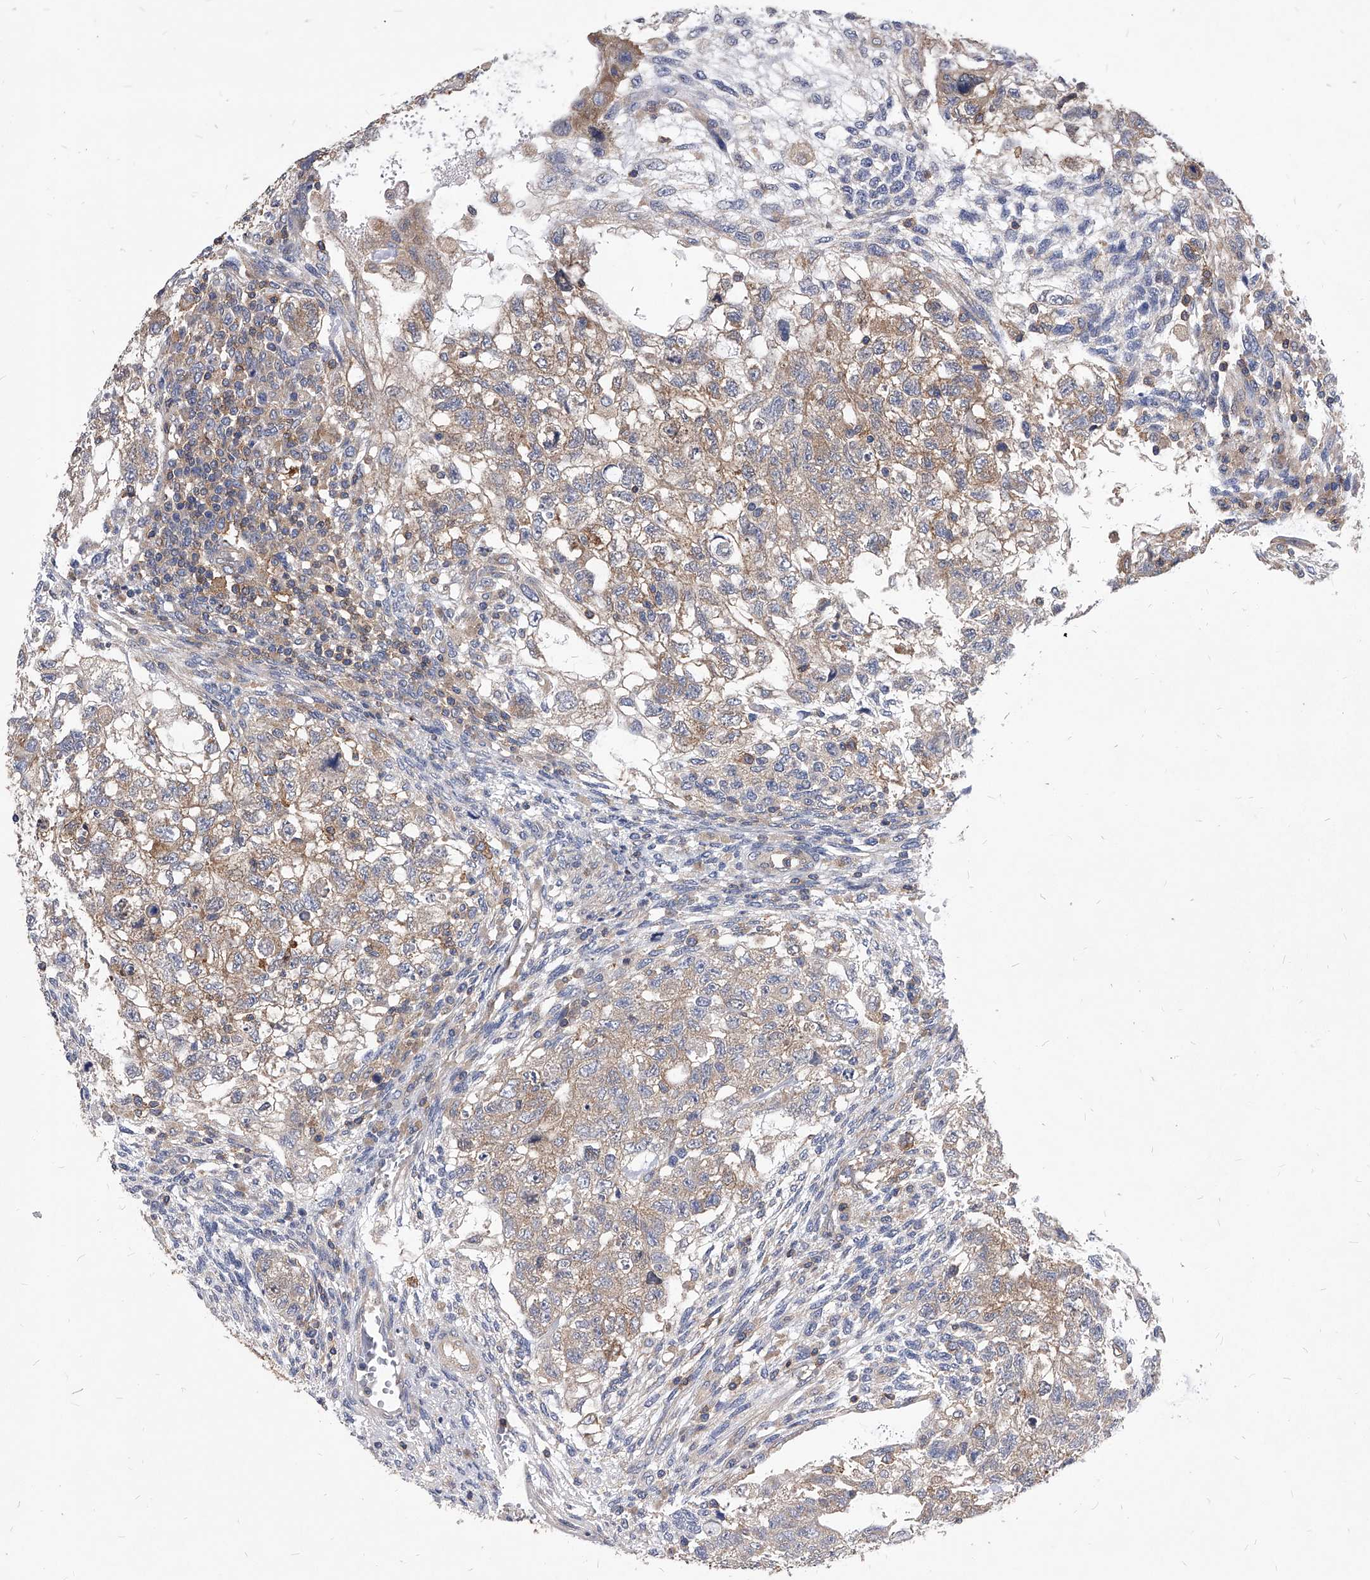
{"staining": {"intensity": "weak", "quantity": ">75%", "location": "cytoplasmic/membranous"}, "tissue": "testis cancer", "cell_type": "Tumor cells", "image_type": "cancer", "snomed": [{"axis": "morphology", "description": "Normal tissue, NOS"}, {"axis": "morphology", "description": "Carcinoma, Embryonal, NOS"}, {"axis": "topography", "description": "Testis"}], "caption": "Protein staining reveals weak cytoplasmic/membranous staining in about >75% of tumor cells in testis embryonal carcinoma.", "gene": "ATG5", "patient": {"sex": "male", "age": 36}}